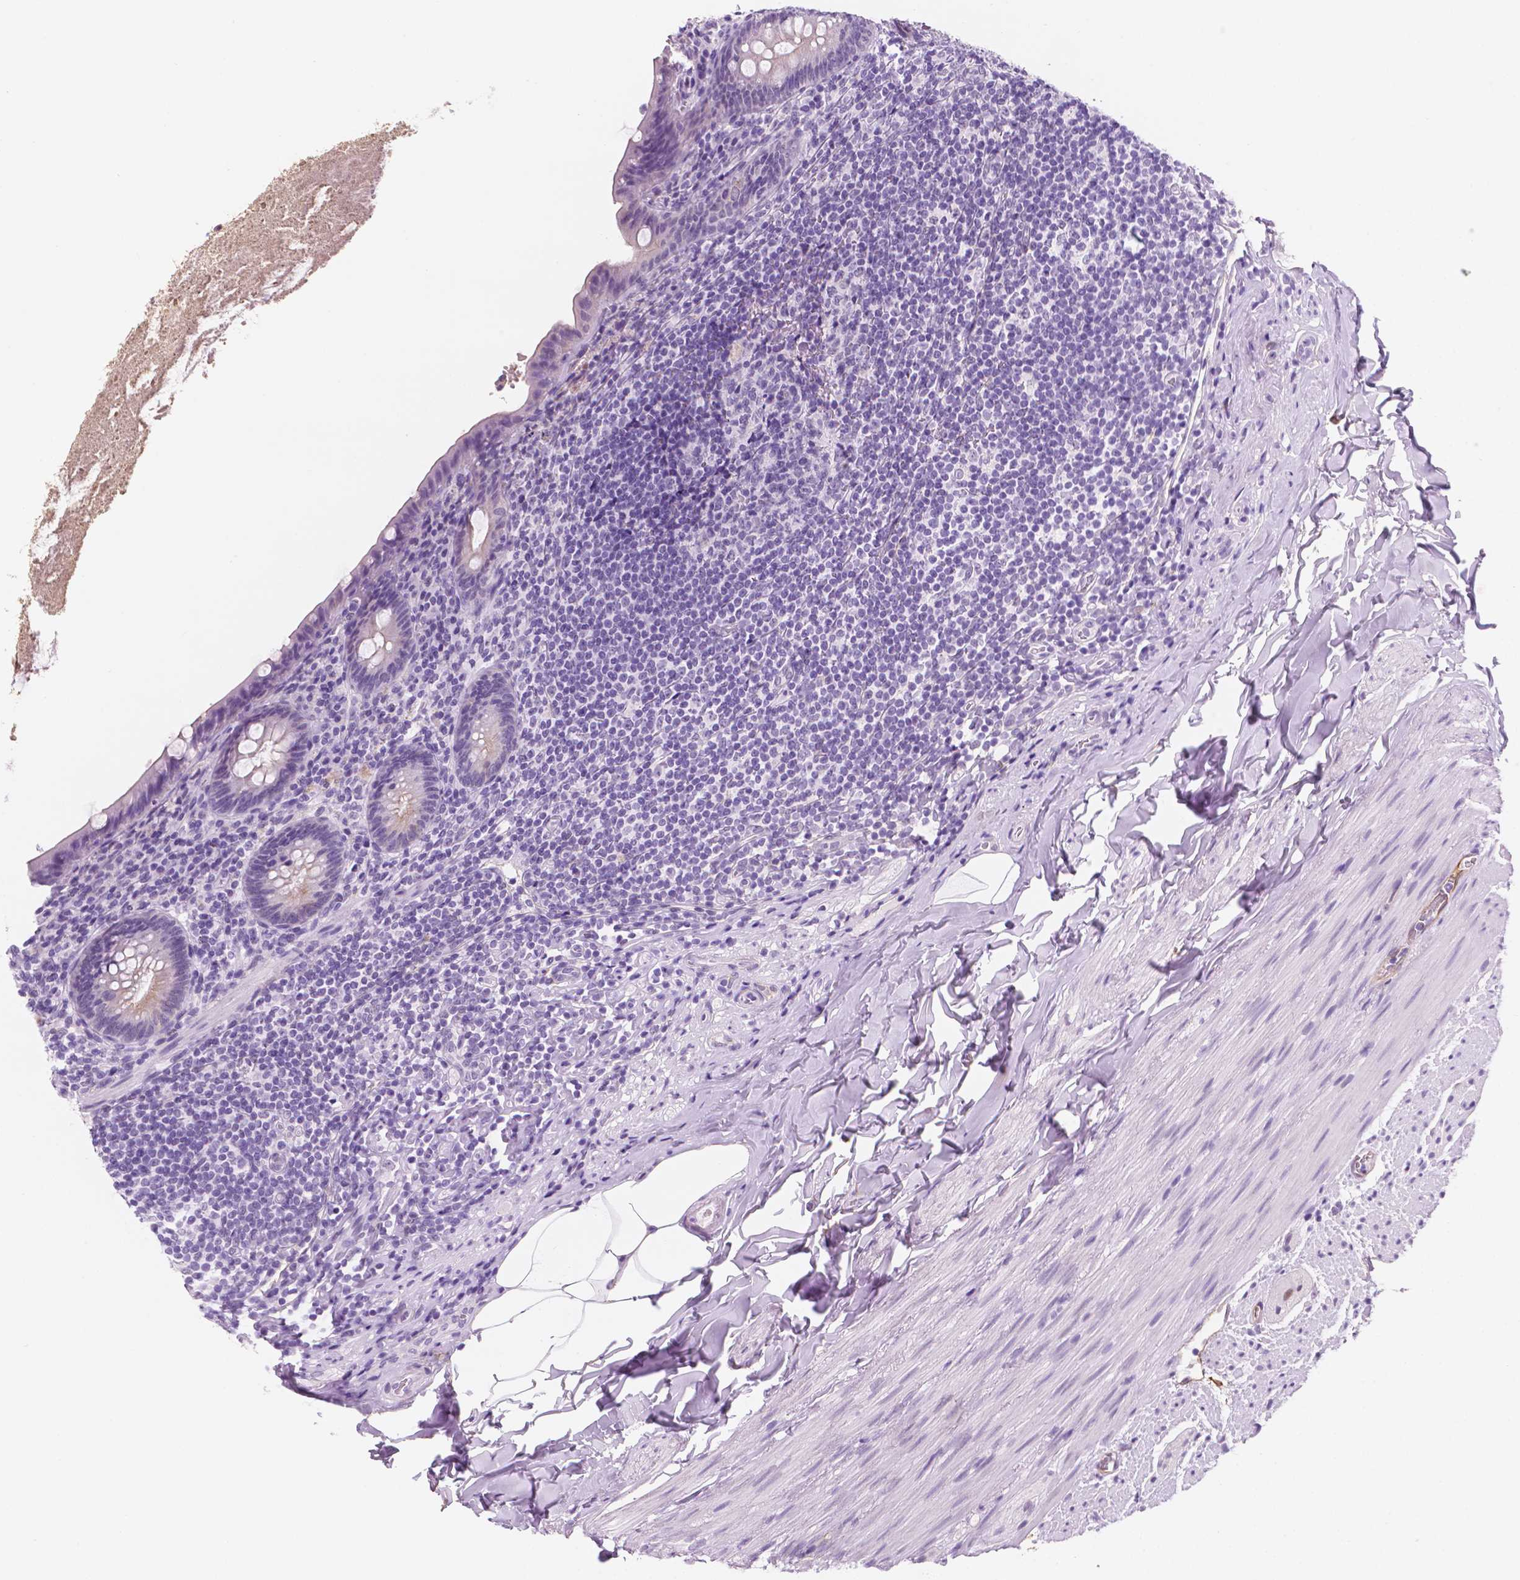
{"staining": {"intensity": "weak", "quantity": "<25%", "location": "cytoplasmic/membranous"}, "tissue": "appendix", "cell_type": "Glandular cells", "image_type": "normal", "snomed": [{"axis": "morphology", "description": "Normal tissue, NOS"}, {"axis": "topography", "description": "Appendix"}], "caption": "Immunohistochemistry (IHC) of unremarkable human appendix reveals no expression in glandular cells. The staining is performed using DAB brown chromogen with nuclei counter-stained in using hematoxylin.", "gene": "PPL", "patient": {"sex": "male", "age": 47}}